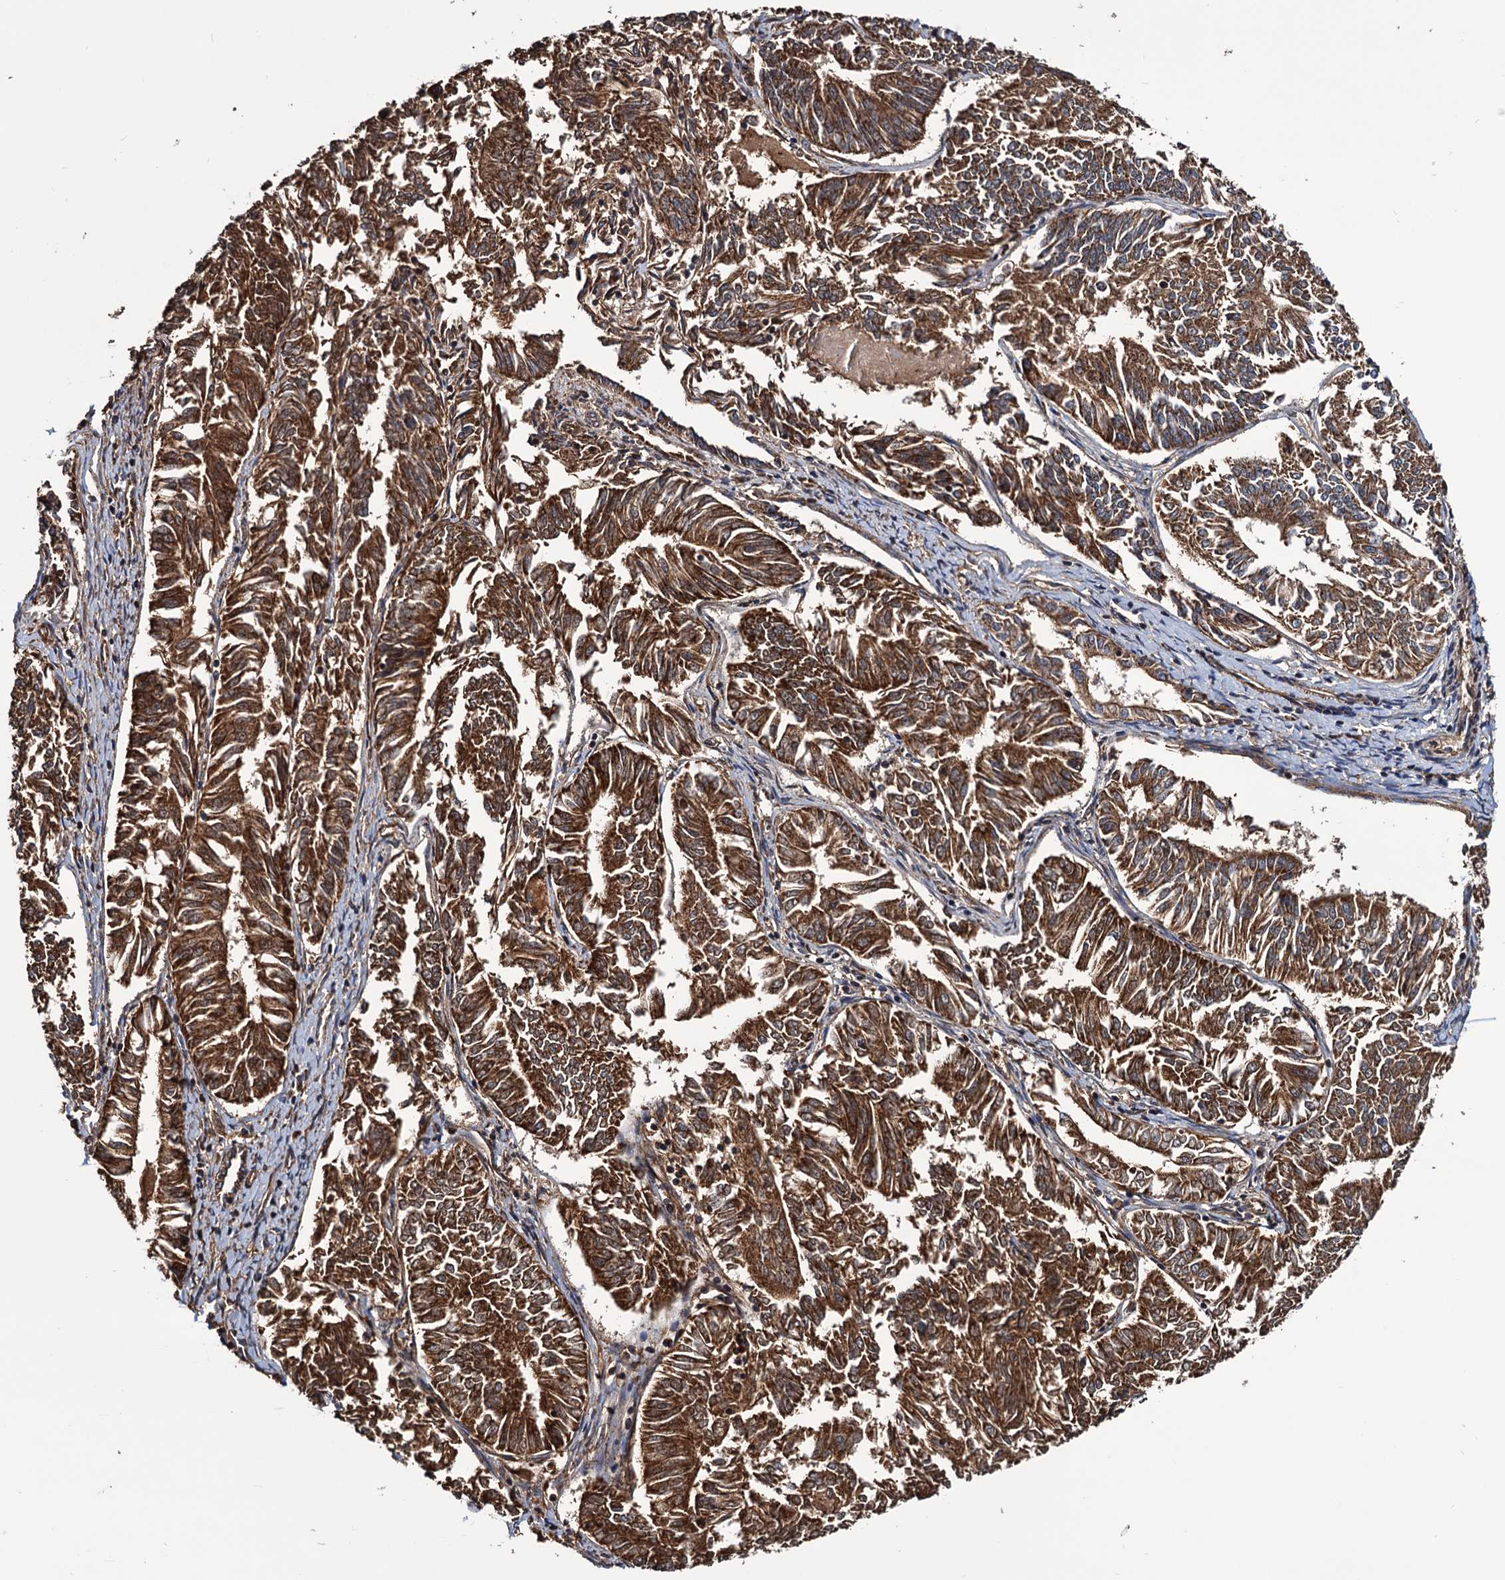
{"staining": {"intensity": "moderate", "quantity": ">75%", "location": "cytoplasmic/membranous"}, "tissue": "endometrial cancer", "cell_type": "Tumor cells", "image_type": "cancer", "snomed": [{"axis": "morphology", "description": "Adenocarcinoma, NOS"}, {"axis": "topography", "description": "Endometrium"}], "caption": "Immunohistochemical staining of human endometrial cancer (adenocarcinoma) exhibits moderate cytoplasmic/membranous protein expression in about >75% of tumor cells. The staining was performed using DAB to visualize the protein expression in brown, while the nuclei were stained in blue with hematoxylin (Magnification: 20x).", "gene": "MRPL42", "patient": {"sex": "female", "age": 58}}